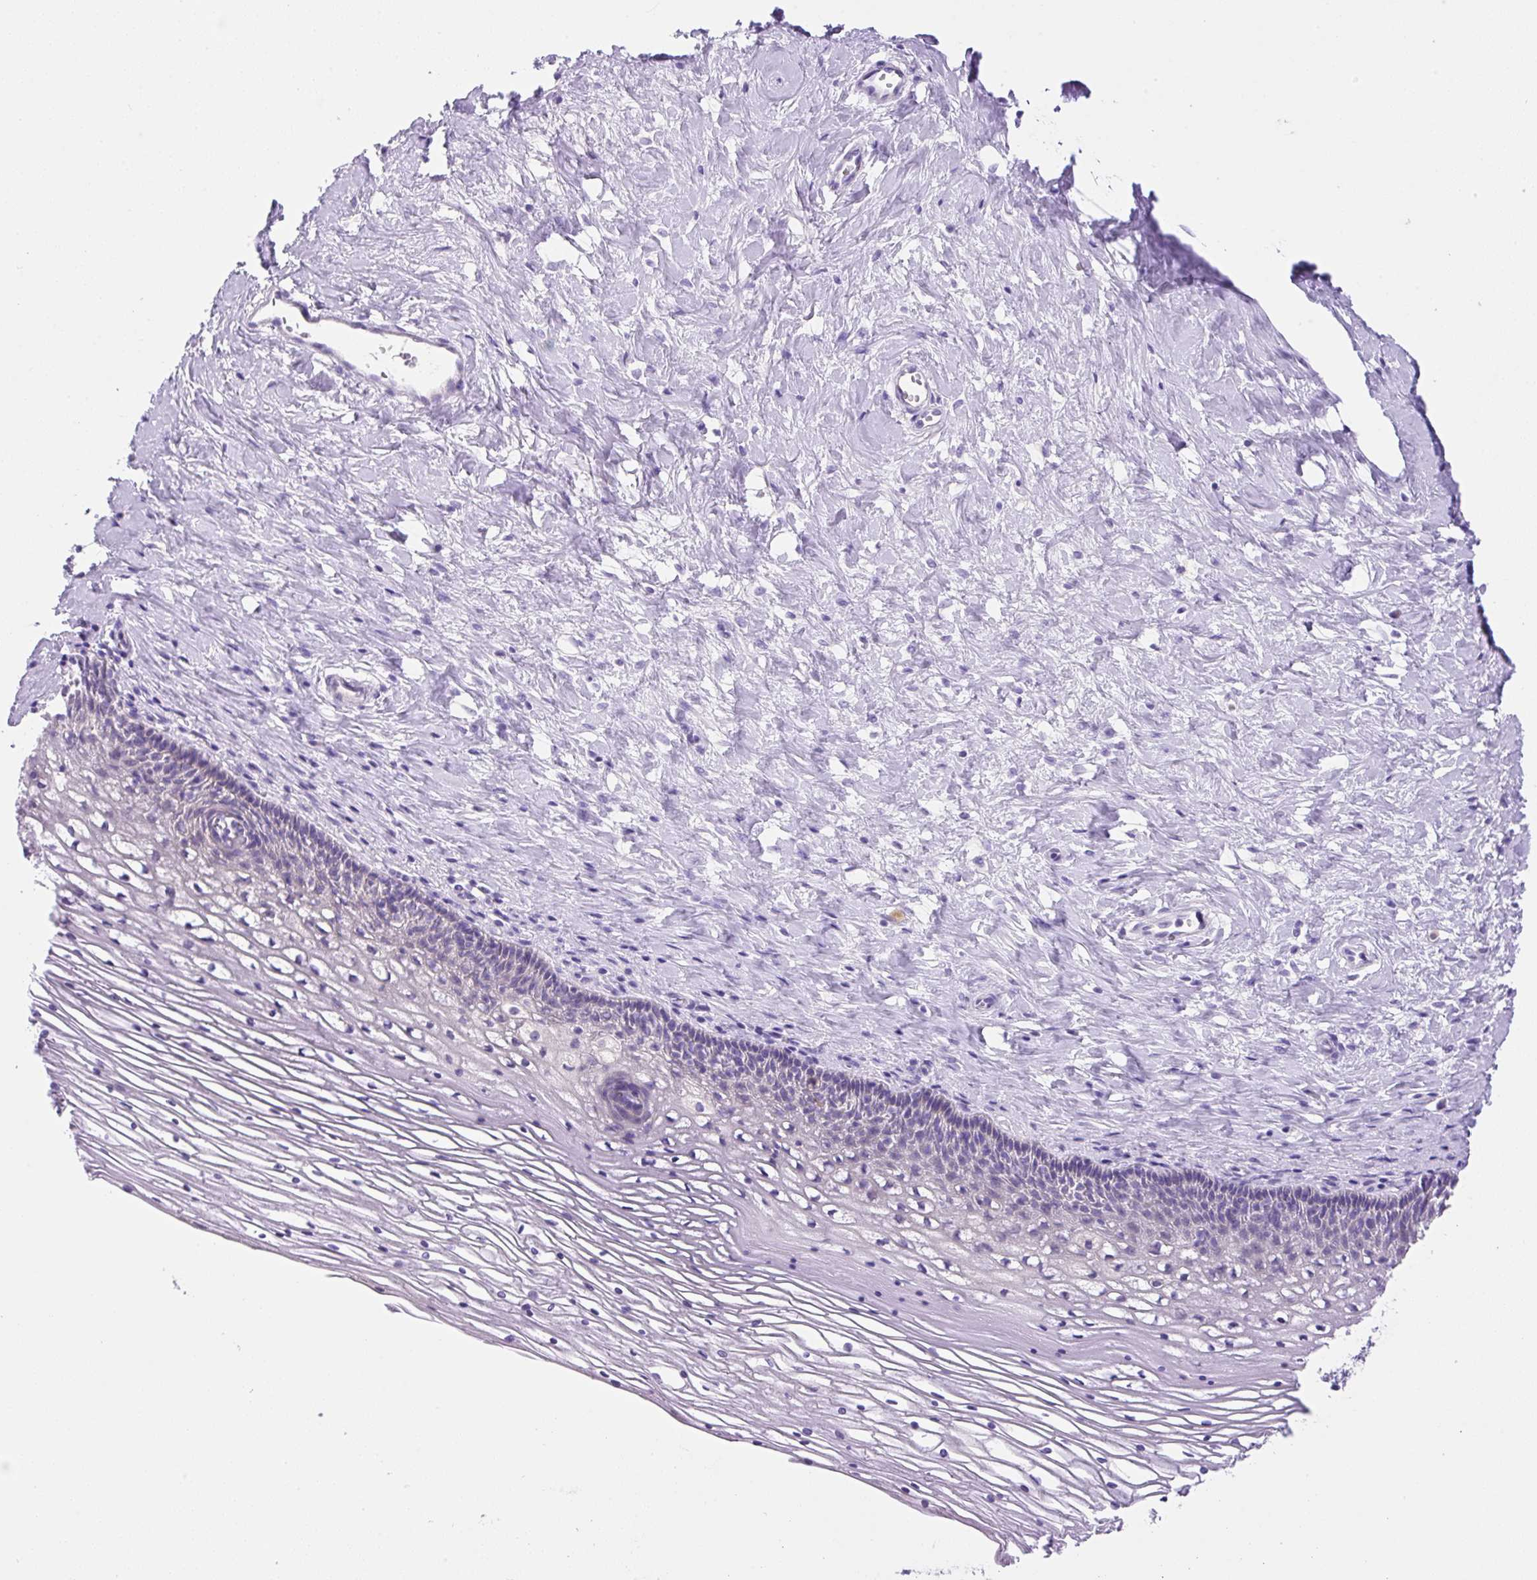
{"staining": {"intensity": "negative", "quantity": "none", "location": "none"}, "tissue": "cervix", "cell_type": "Glandular cells", "image_type": "normal", "snomed": [{"axis": "morphology", "description": "Normal tissue, NOS"}, {"axis": "topography", "description": "Cervix"}], "caption": "The immunohistochemistry (IHC) image has no significant positivity in glandular cells of cervix. (DAB immunohistochemistry (IHC), high magnification).", "gene": "NDST3", "patient": {"sex": "female", "age": 36}}